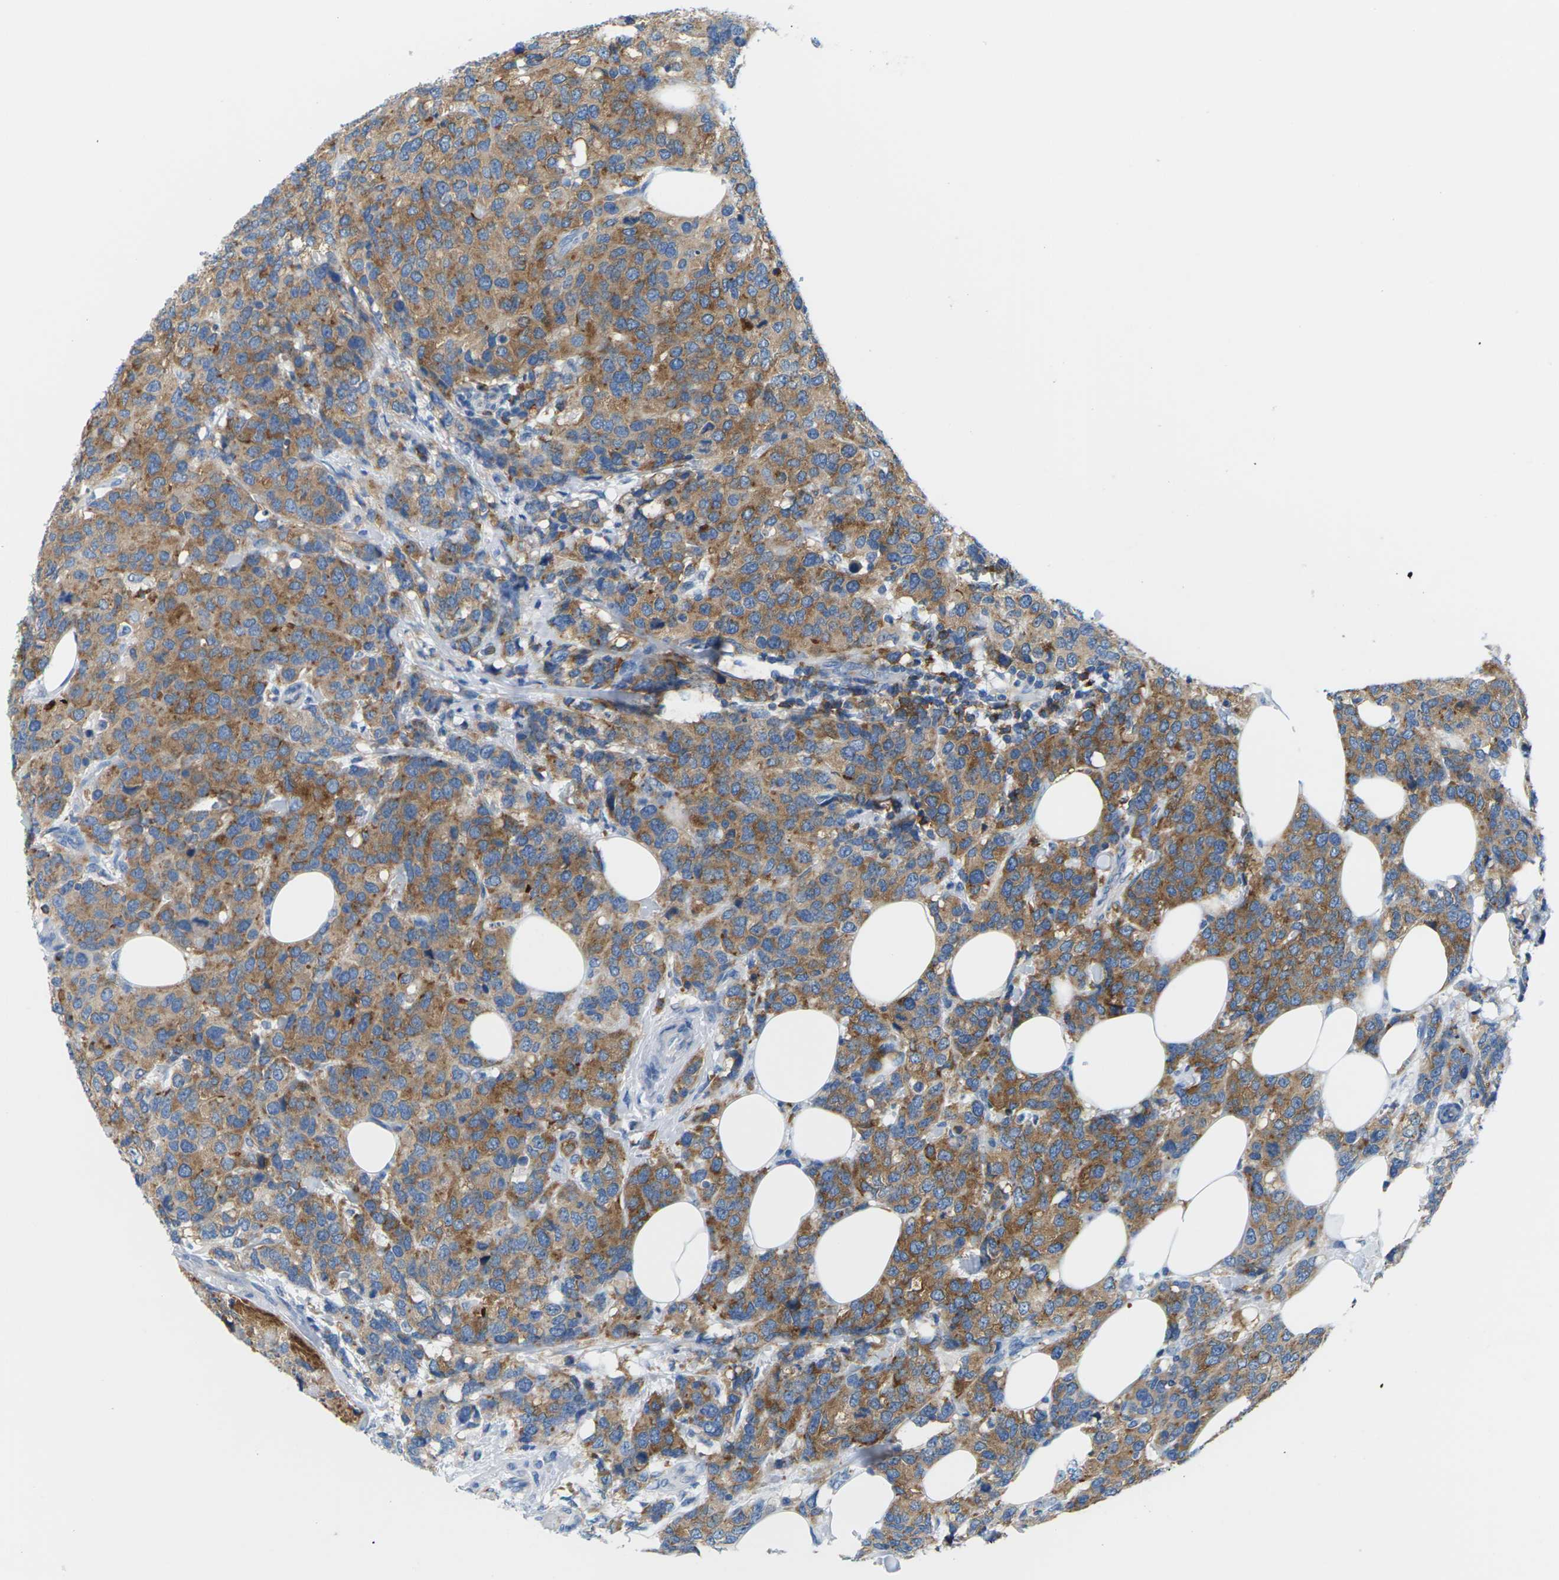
{"staining": {"intensity": "moderate", "quantity": ">75%", "location": "cytoplasmic/membranous"}, "tissue": "breast cancer", "cell_type": "Tumor cells", "image_type": "cancer", "snomed": [{"axis": "morphology", "description": "Lobular carcinoma"}, {"axis": "topography", "description": "Breast"}], "caption": "Brown immunohistochemical staining in breast cancer (lobular carcinoma) demonstrates moderate cytoplasmic/membranous expression in approximately >75% of tumor cells.", "gene": "SYNGR2", "patient": {"sex": "female", "age": 59}}